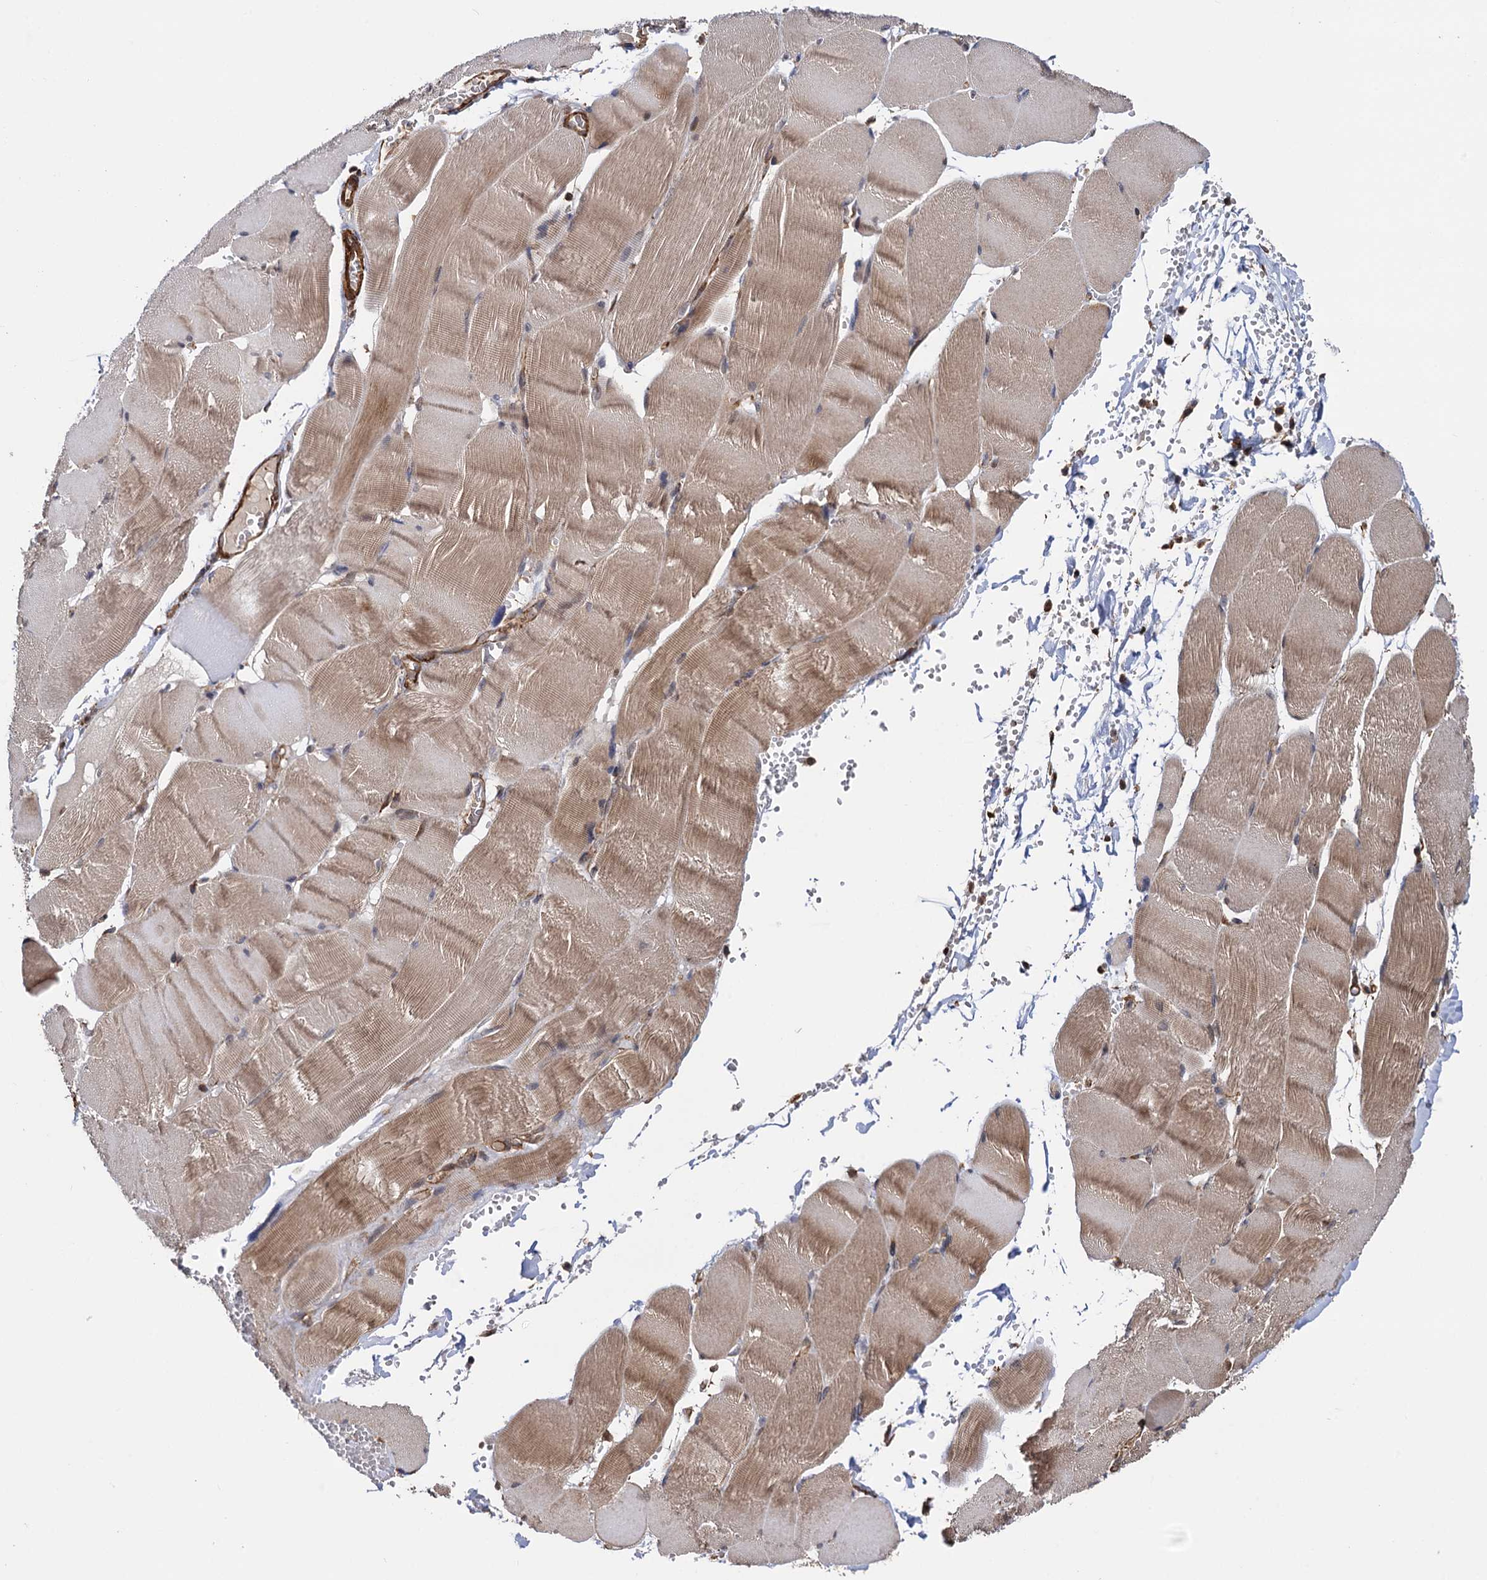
{"staining": {"intensity": "moderate", "quantity": ">75%", "location": "cytoplasmic/membranous"}, "tissue": "soft tissue", "cell_type": "Fibroblasts", "image_type": "normal", "snomed": [{"axis": "morphology", "description": "Normal tissue, NOS"}, {"axis": "topography", "description": "Skeletal muscle"}, {"axis": "topography", "description": "Peripheral nerve tissue"}], "caption": "Immunohistochemical staining of normal soft tissue demonstrates moderate cytoplasmic/membranous protein staining in about >75% of fibroblasts. (DAB IHC with brightfield microscopy, high magnification).", "gene": "ATP8B4", "patient": {"sex": "female", "age": 55}}